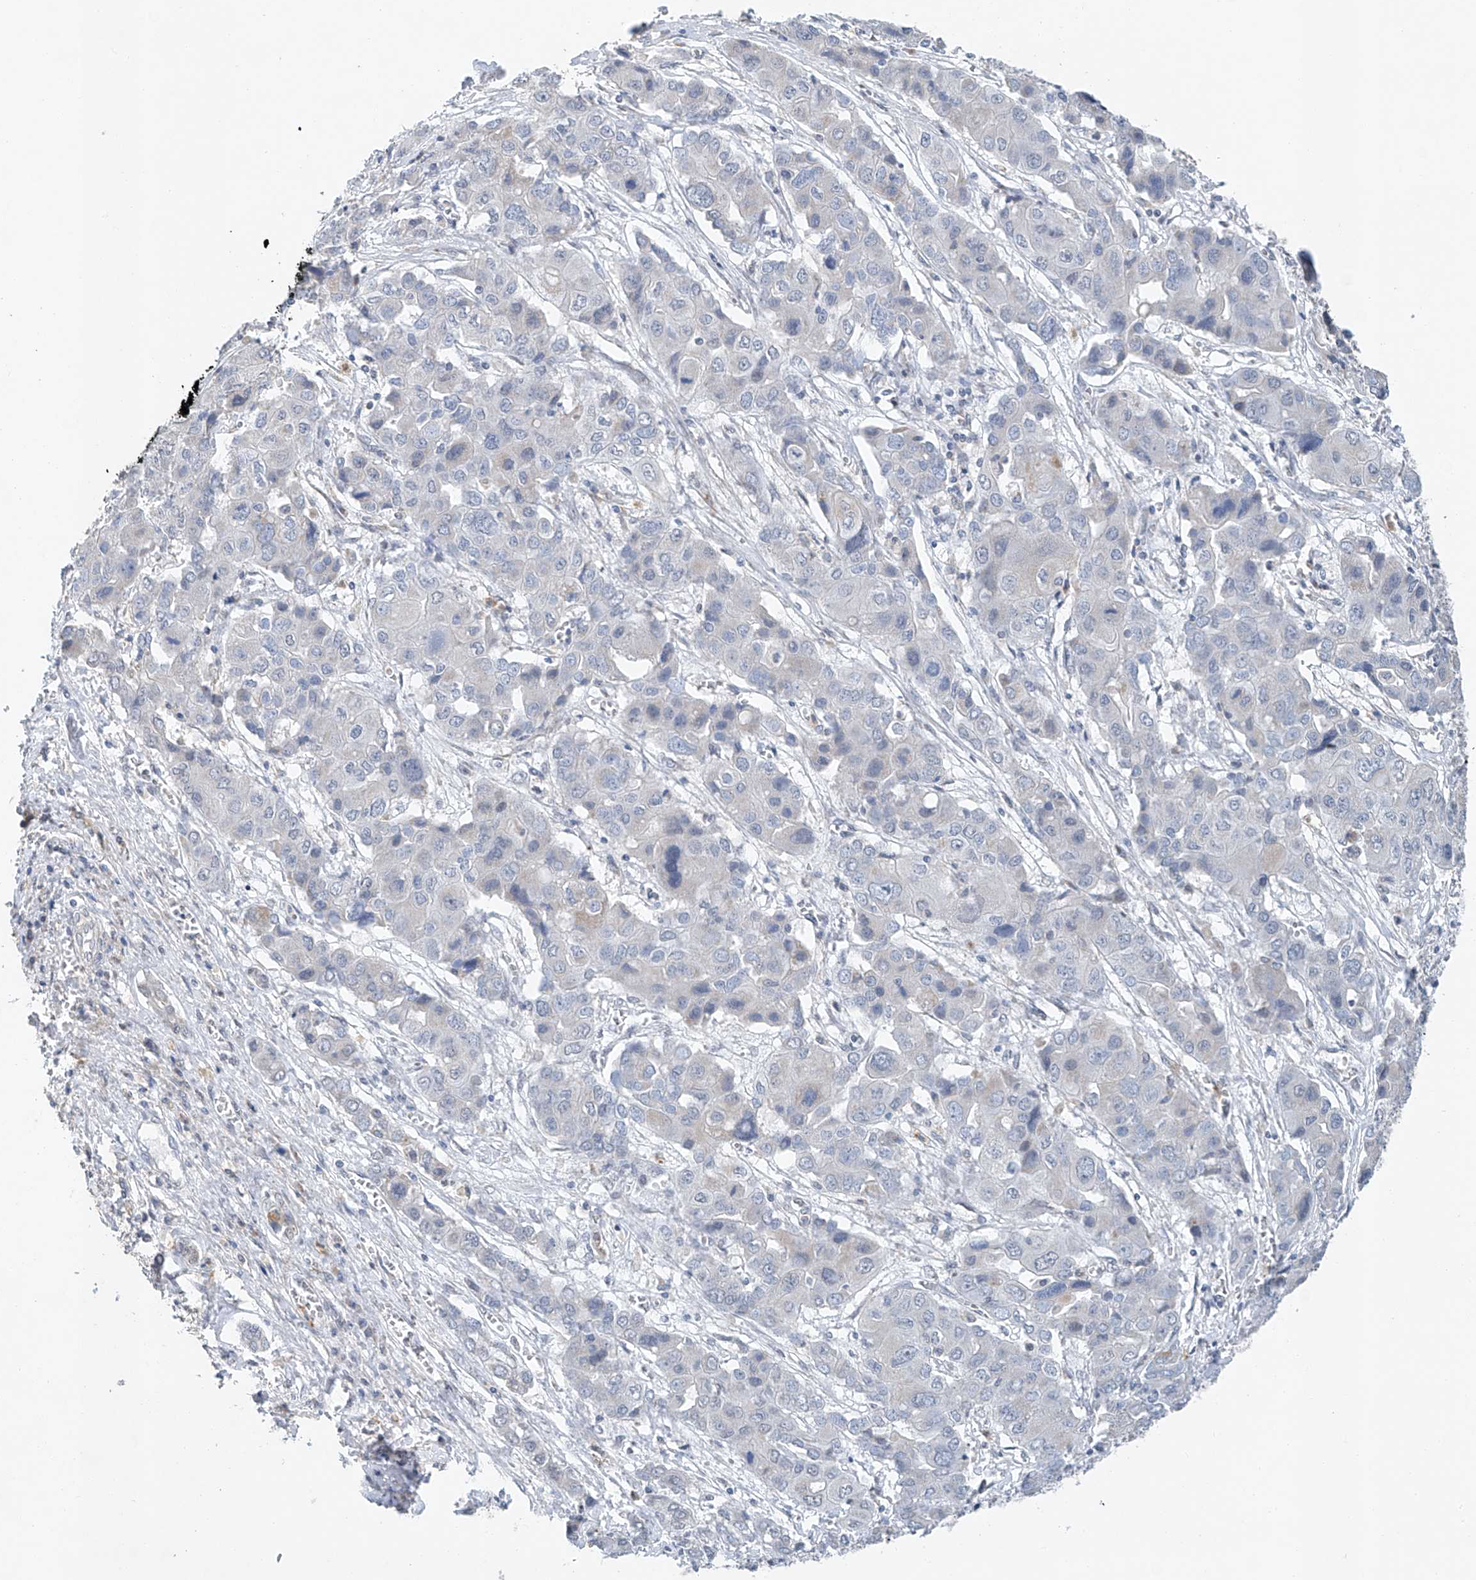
{"staining": {"intensity": "negative", "quantity": "none", "location": "none"}, "tissue": "liver cancer", "cell_type": "Tumor cells", "image_type": "cancer", "snomed": [{"axis": "morphology", "description": "Cholangiocarcinoma"}, {"axis": "topography", "description": "Liver"}], "caption": "The immunohistochemistry image has no significant staining in tumor cells of liver cholangiocarcinoma tissue. Nuclei are stained in blue.", "gene": "KLF15", "patient": {"sex": "male", "age": 67}}